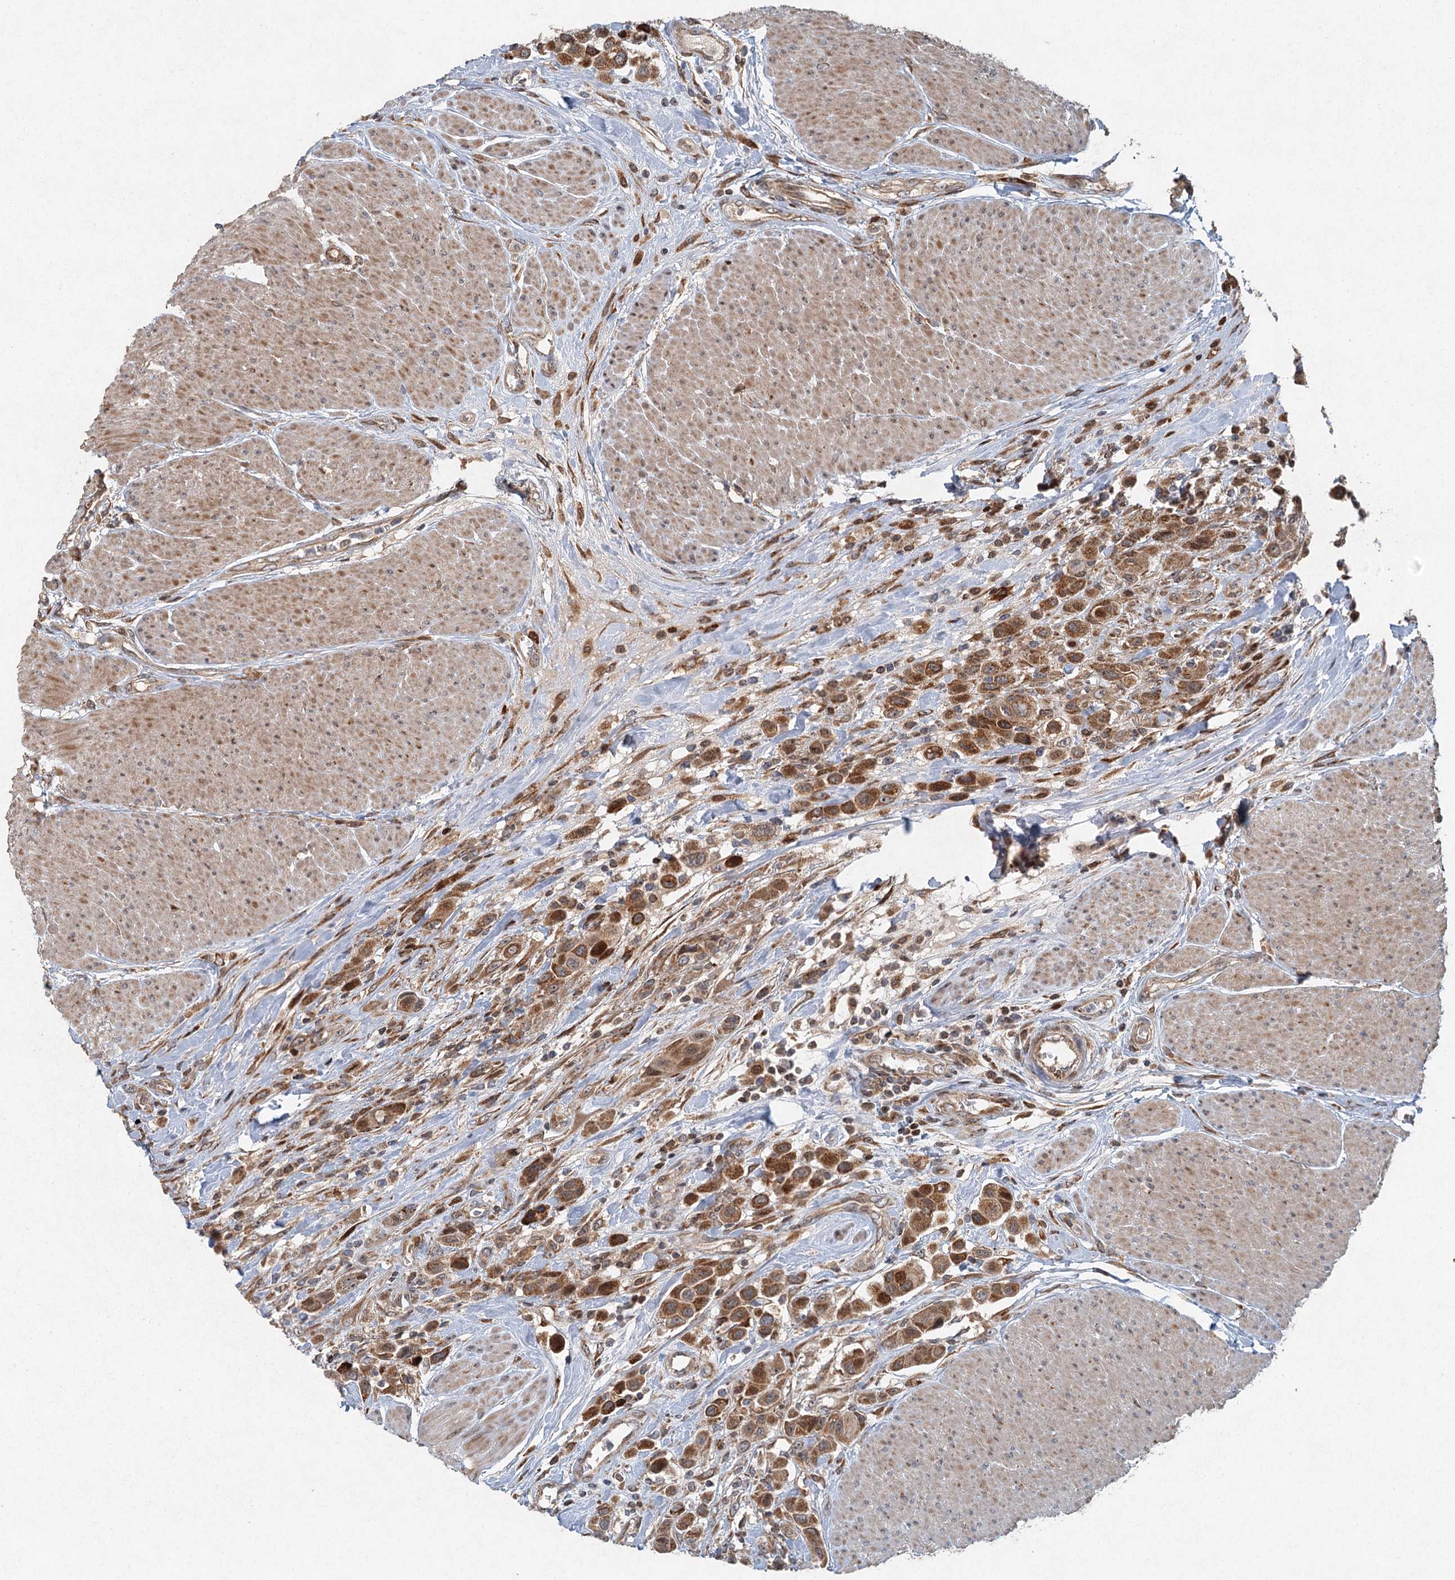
{"staining": {"intensity": "moderate", "quantity": ">75%", "location": "cytoplasmic/membranous"}, "tissue": "urothelial cancer", "cell_type": "Tumor cells", "image_type": "cancer", "snomed": [{"axis": "morphology", "description": "Urothelial carcinoma, High grade"}, {"axis": "topography", "description": "Urinary bladder"}], "caption": "Protein staining by immunohistochemistry displays moderate cytoplasmic/membranous staining in approximately >75% of tumor cells in high-grade urothelial carcinoma.", "gene": "SRPX2", "patient": {"sex": "male", "age": 50}}